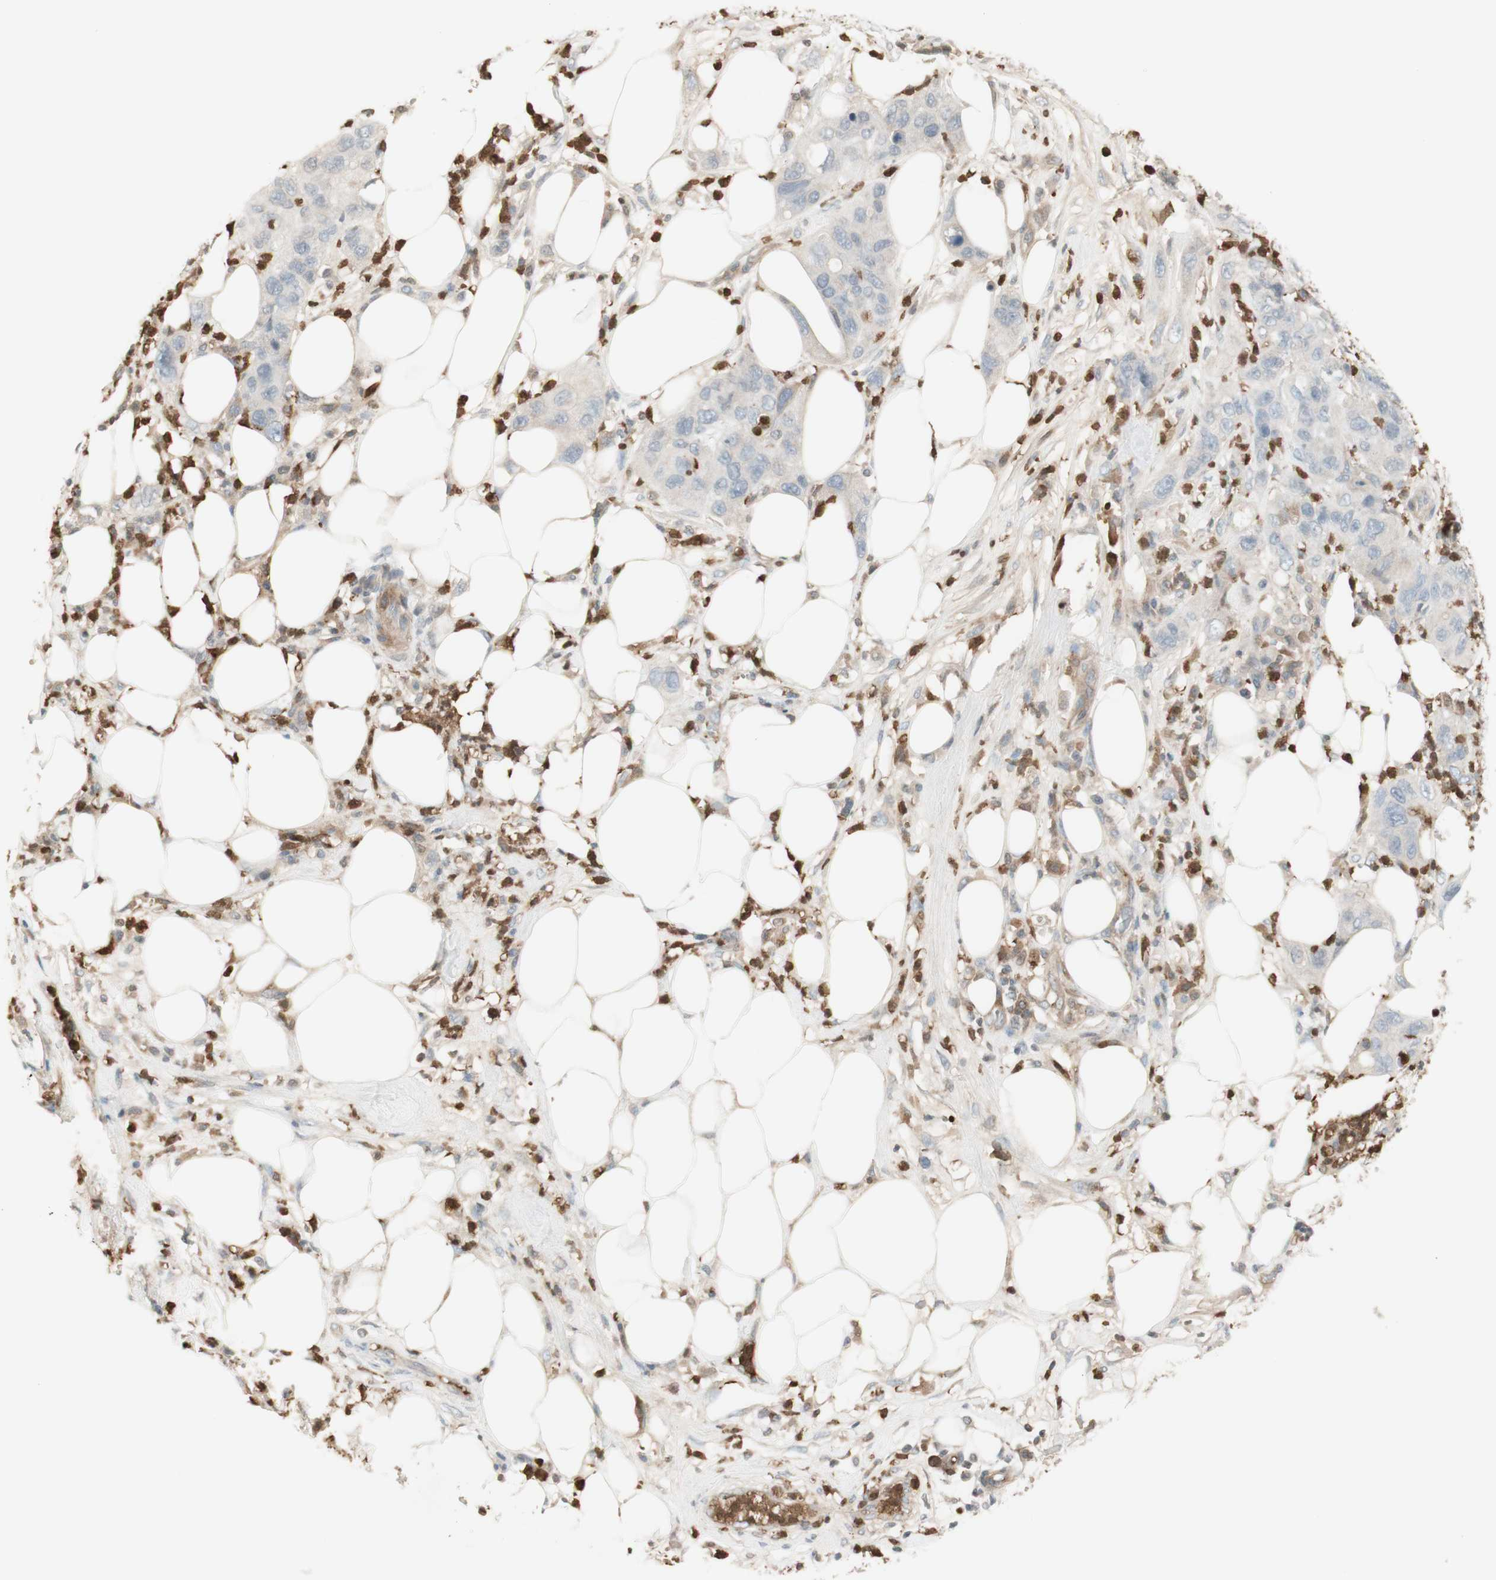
{"staining": {"intensity": "negative", "quantity": "none", "location": "none"}, "tissue": "pancreatic cancer", "cell_type": "Tumor cells", "image_type": "cancer", "snomed": [{"axis": "morphology", "description": "Adenocarcinoma, NOS"}, {"axis": "topography", "description": "Pancreas"}], "caption": "Immunohistochemical staining of human adenocarcinoma (pancreatic) demonstrates no significant positivity in tumor cells.", "gene": "NID1", "patient": {"sex": "female", "age": 71}}